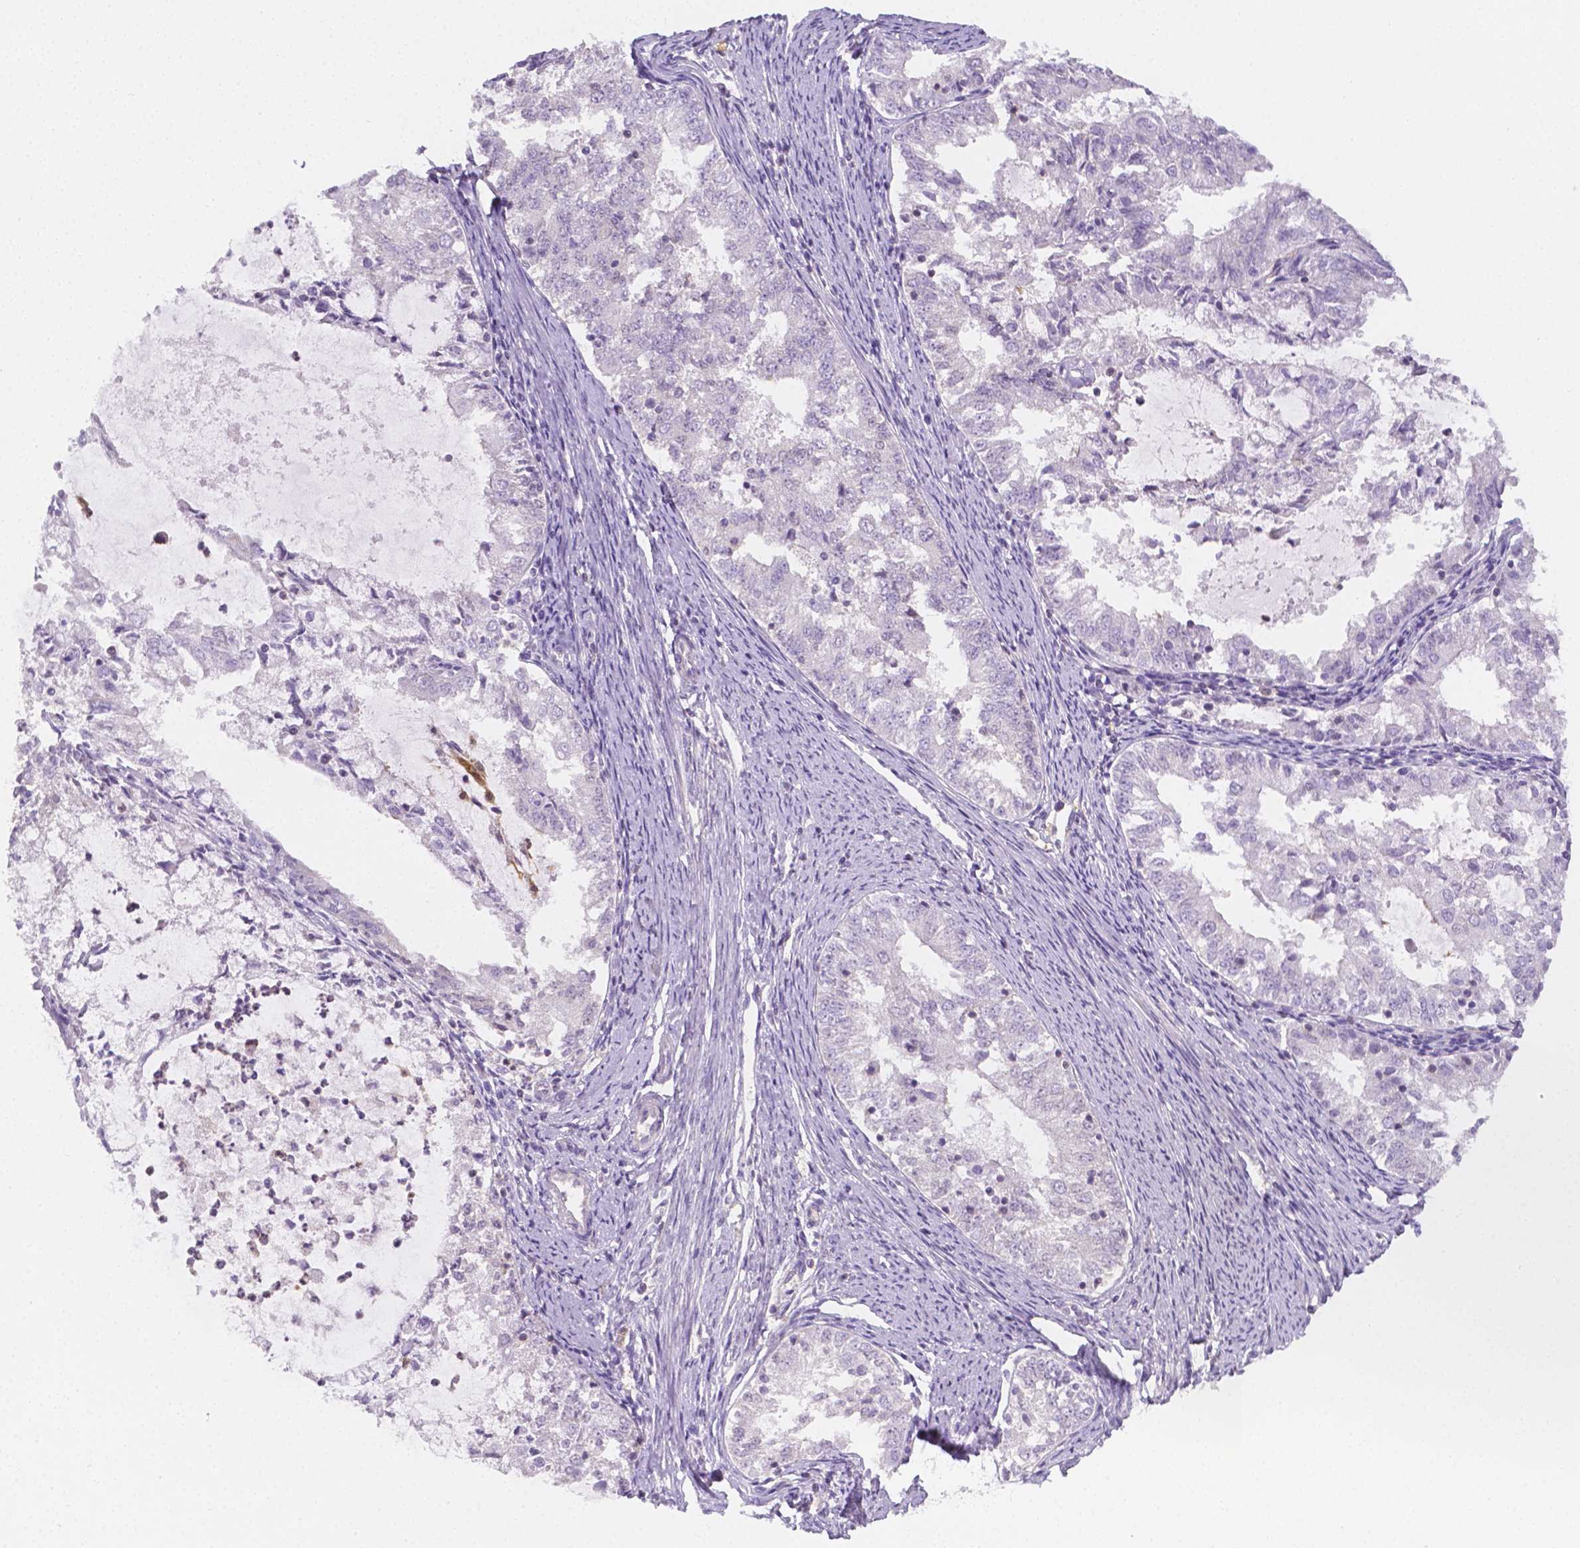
{"staining": {"intensity": "negative", "quantity": "none", "location": "none"}, "tissue": "endometrial cancer", "cell_type": "Tumor cells", "image_type": "cancer", "snomed": [{"axis": "morphology", "description": "Adenocarcinoma, NOS"}, {"axis": "topography", "description": "Endometrium"}], "caption": "Immunohistochemical staining of human endometrial adenocarcinoma exhibits no significant staining in tumor cells.", "gene": "SGTB", "patient": {"sex": "female", "age": 57}}